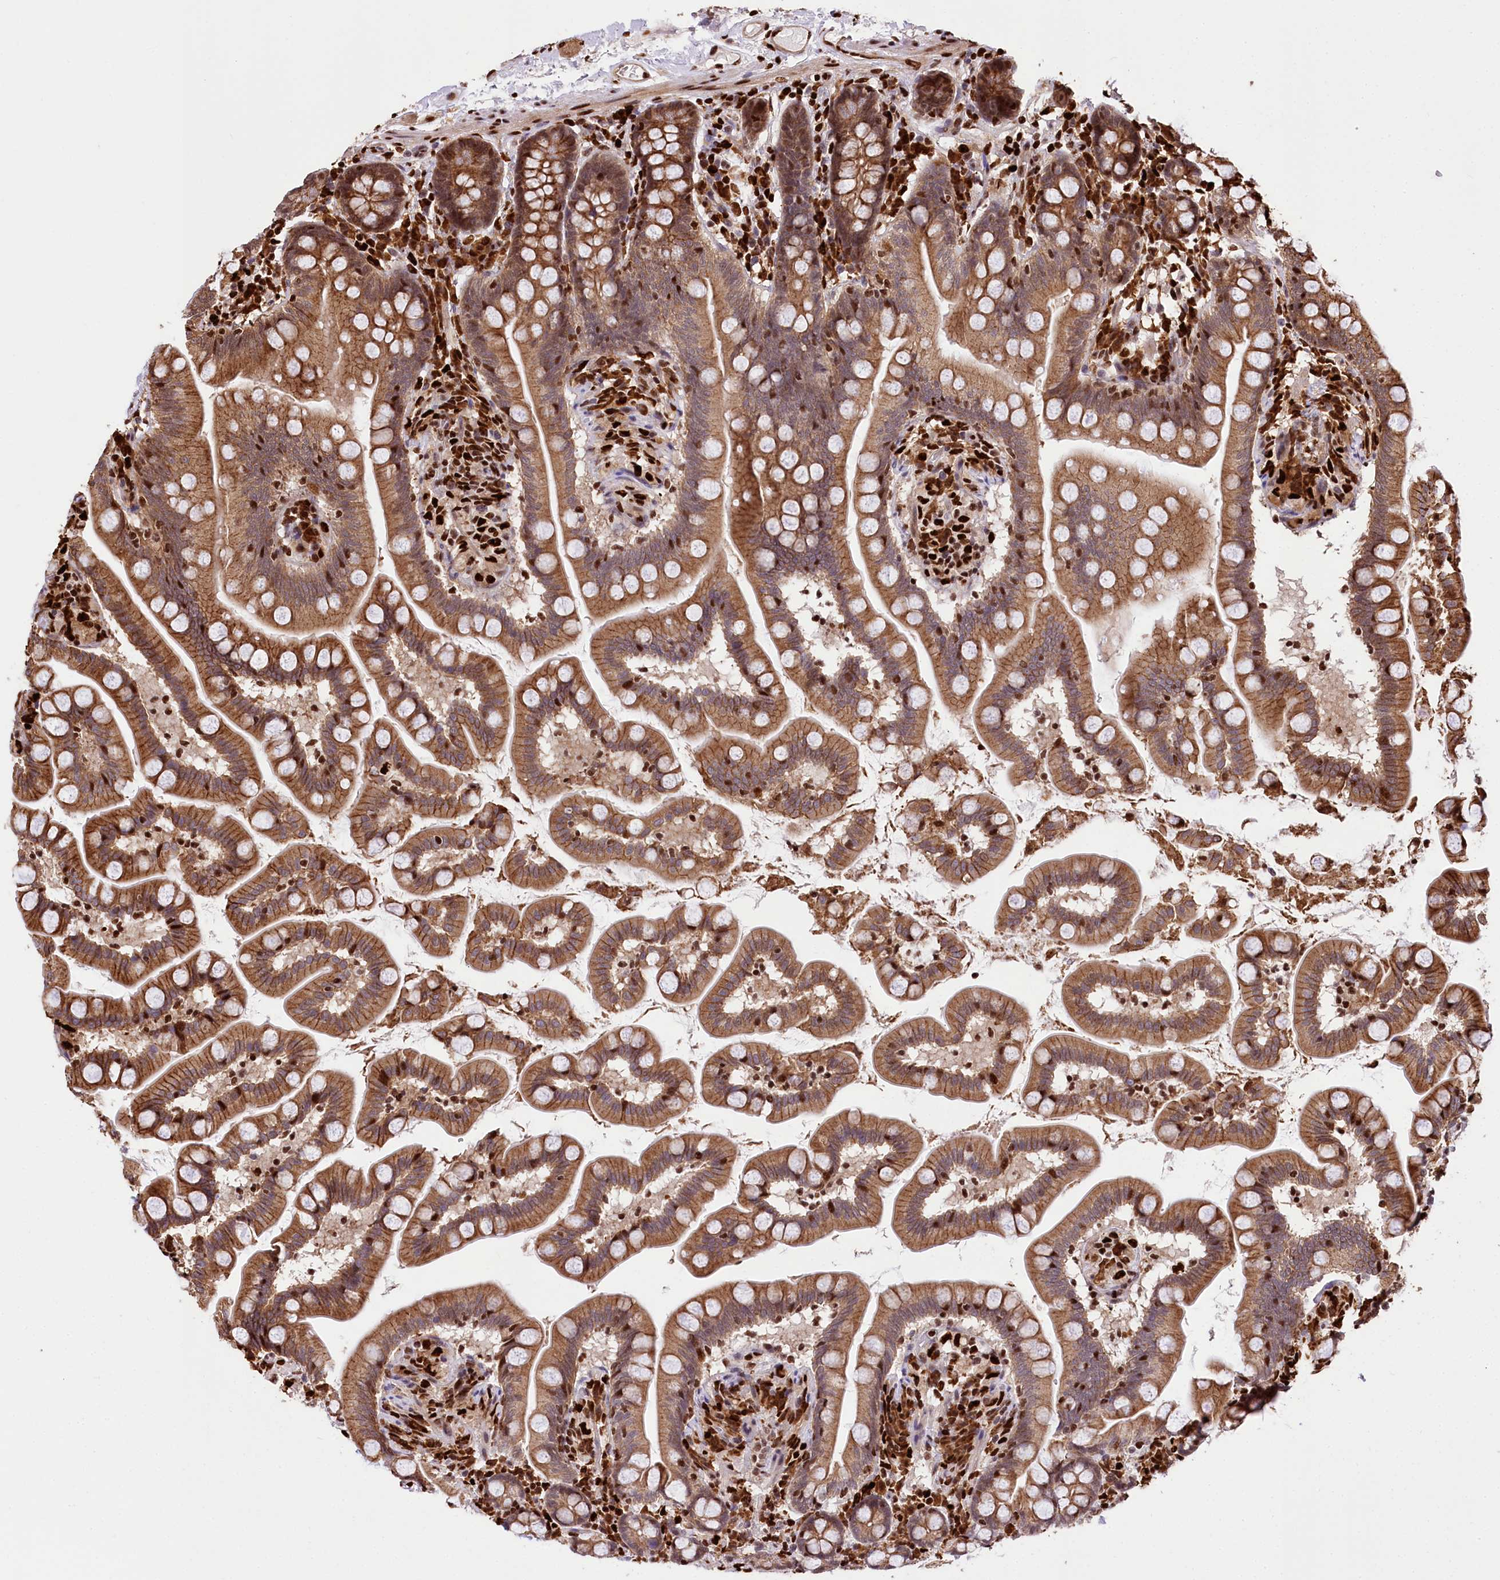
{"staining": {"intensity": "moderate", "quantity": ">75%", "location": "cytoplasmic/membranous"}, "tissue": "small intestine", "cell_type": "Glandular cells", "image_type": "normal", "snomed": [{"axis": "morphology", "description": "Normal tissue, NOS"}, {"axis": "topography", "description": "Small intestine"}], "caption": "IHC of benign human small intestine exhibits medium levels of moderate cytoplasmic/membranous staining in about >75% of glandular cells.", "gene": "FIGN", "patient": {"sex": "female", "age": 64}}